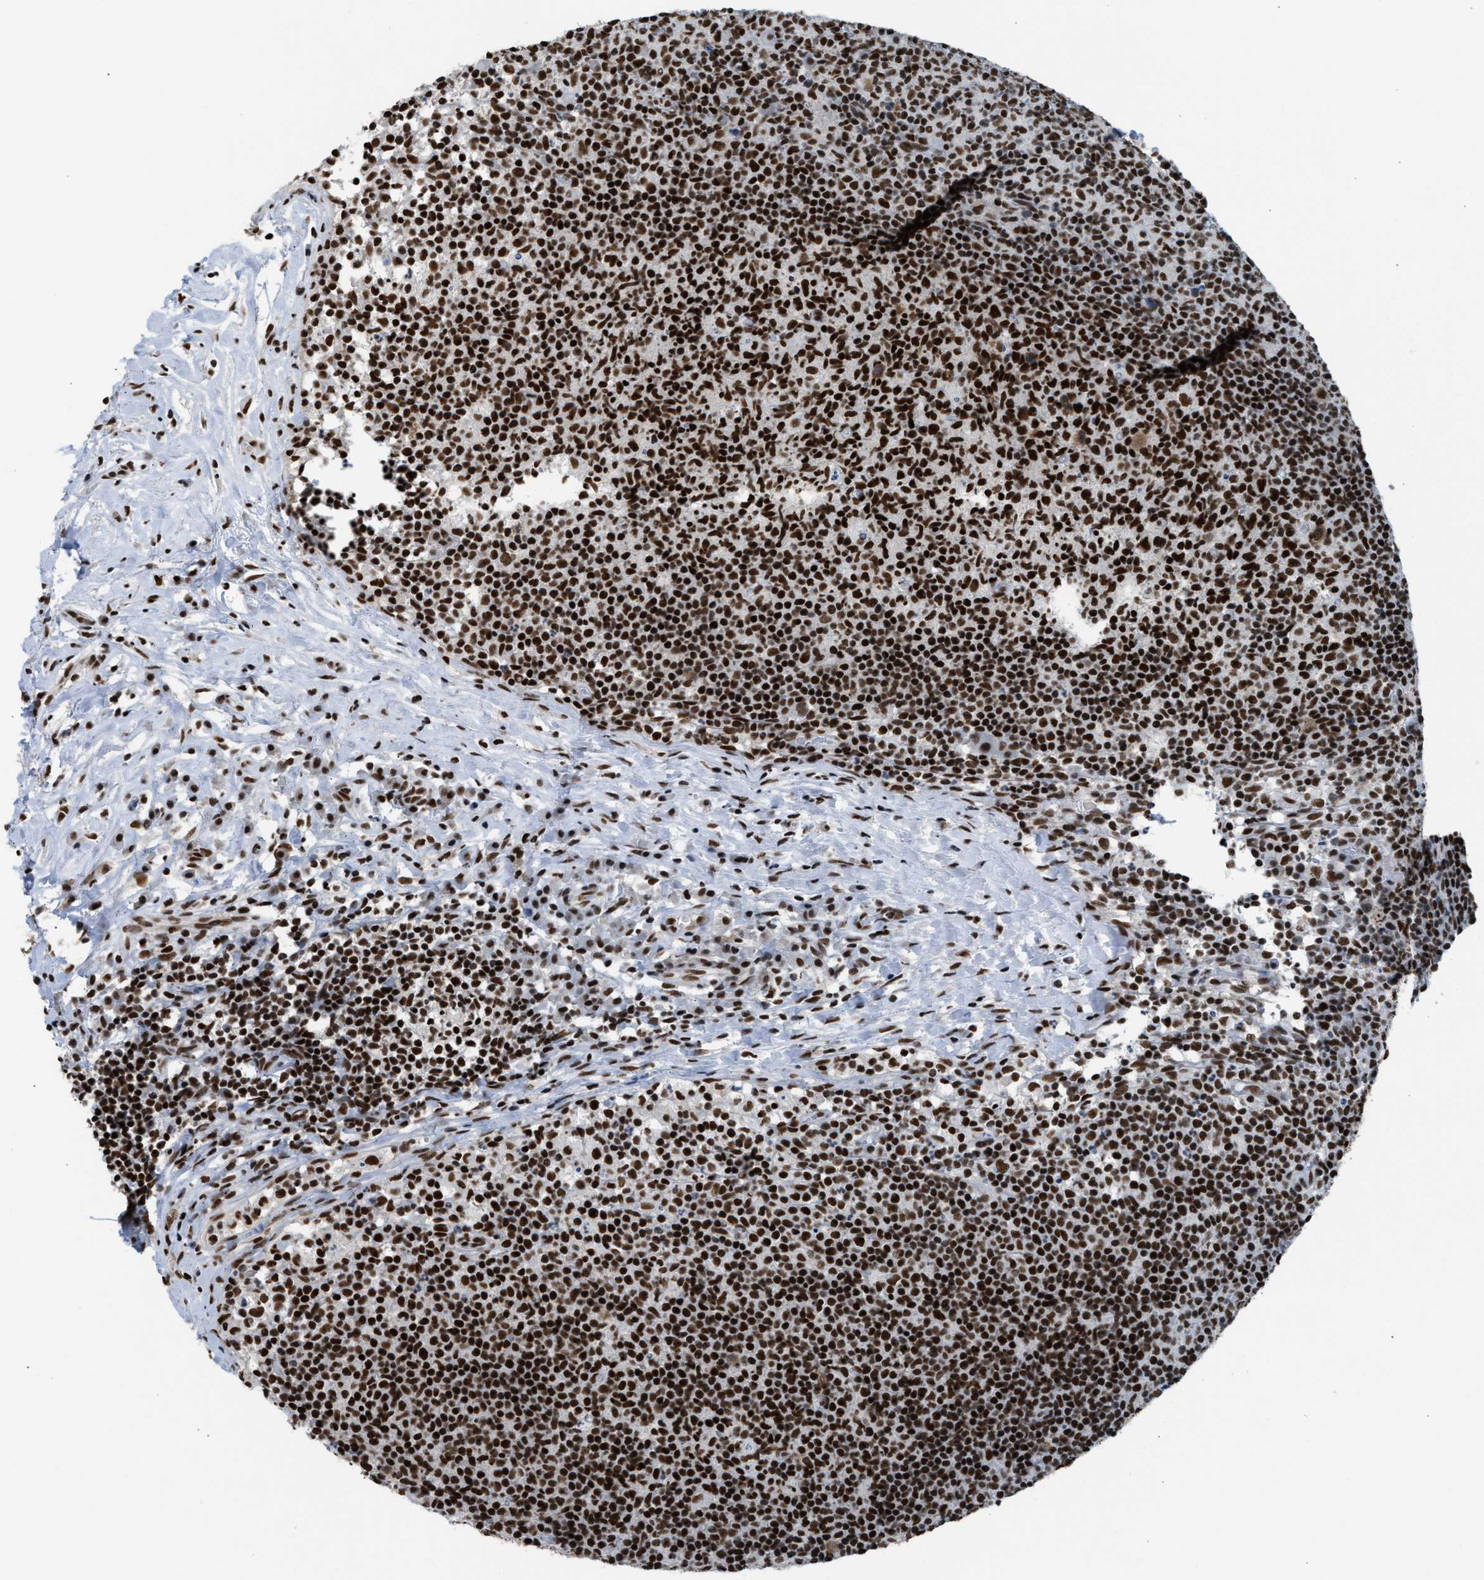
{"staining": {"intensity": "strong", "quantity": ">75%", "location": "nuclear"}, "tissue": "lymph node", "cell_type": "Germinal center cells", "image_type": "normal", "snomed": [{"axis": "morphology", "description": "Normal tissue, NOS"}, {"axis": "morphology", "description": "Inflammation, NOS"}, {"axis": "topography", "description": "Lymph node"}], "caption": "A micrograph showing strong nuclear positivity in about >75% of germinal center cells in unremarkable lymph node, as visualized by brown immunohistochemical staining.", "gene": "SCAF4", "patient": {"sex": "male", "age": 55}}